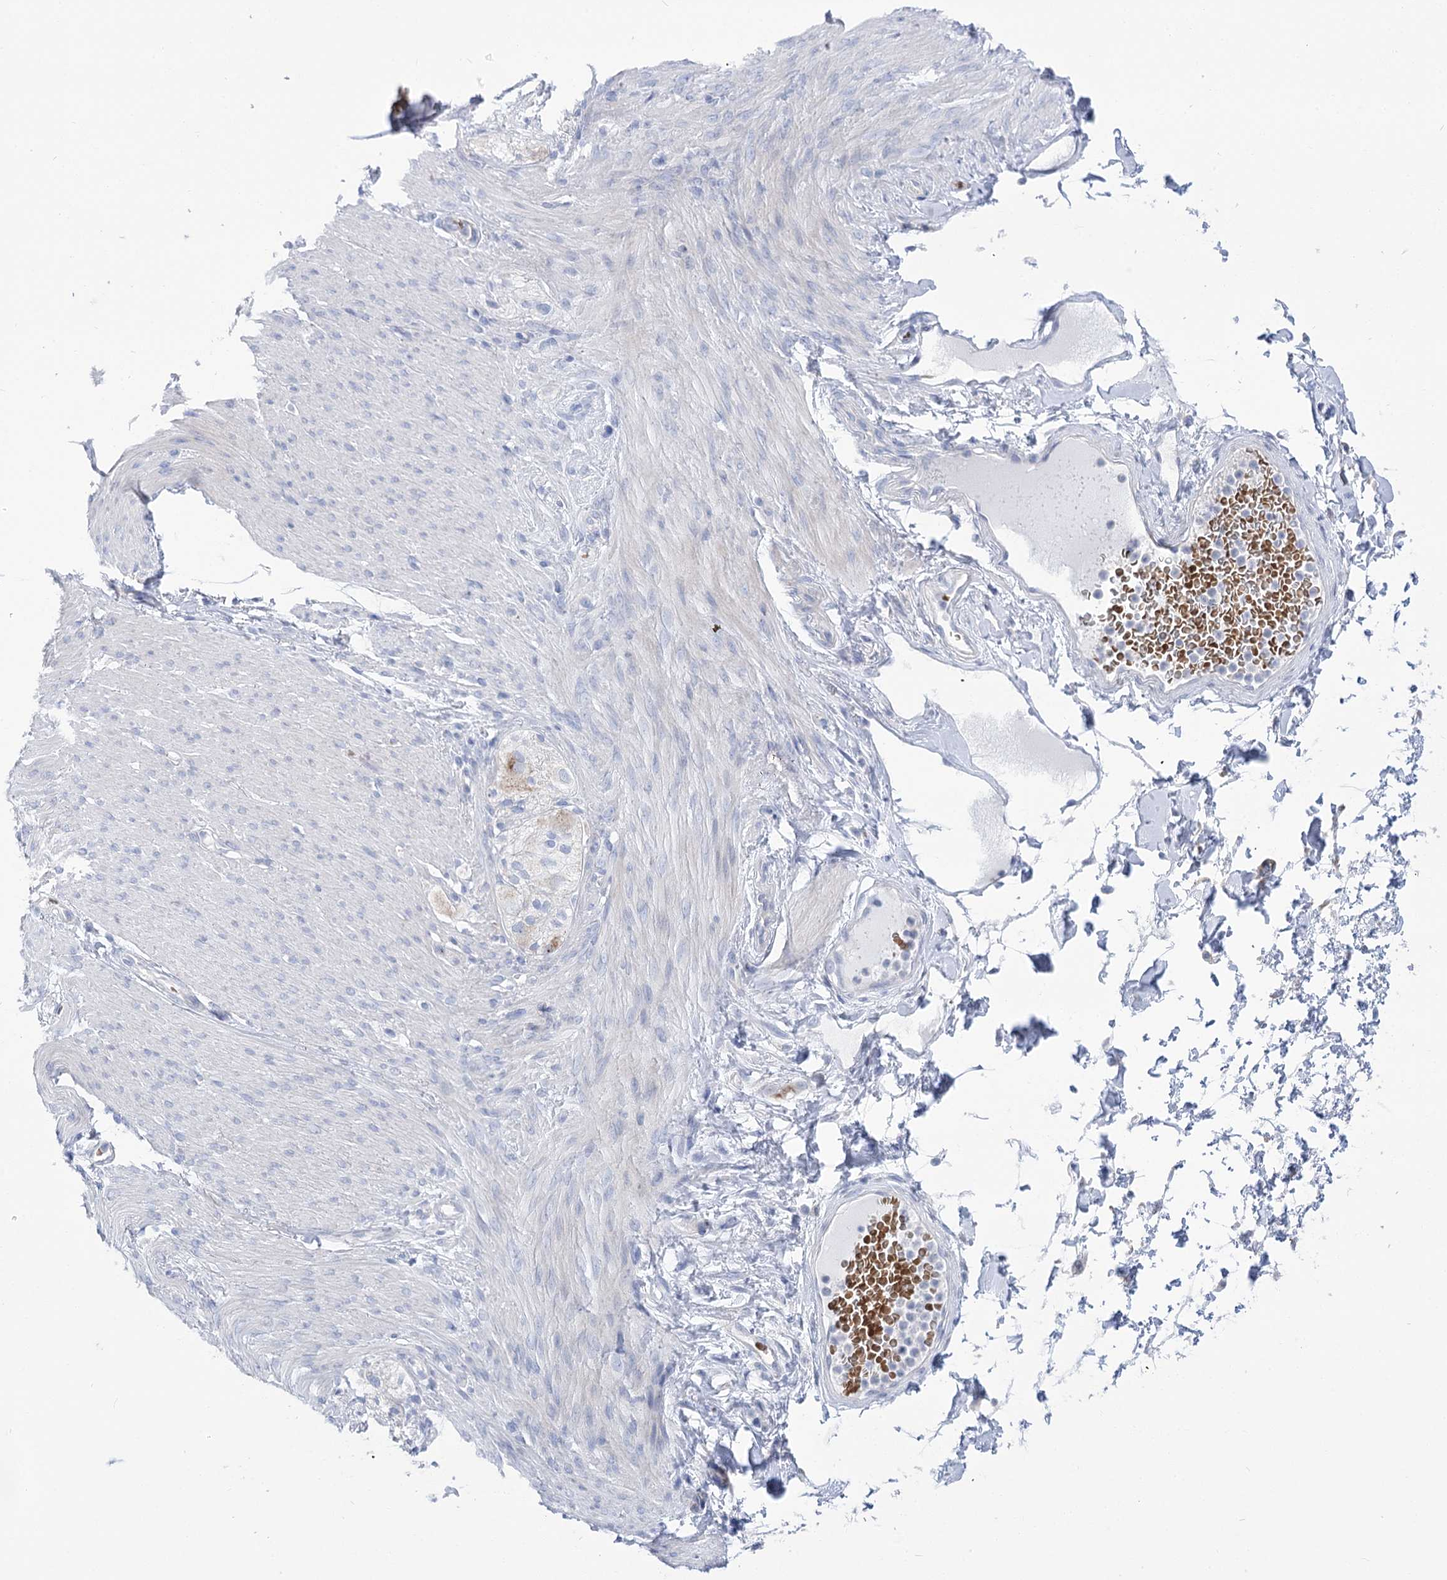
{"staining": {"intensity": "negative", "quantity": "none", "location": "none"}, "tissue": "adipose tissue", "cell_type": "Adipocytes", "image_type": "normal", "snomed": [{"axis": "morphology", "description": "Normal tissue, NOS"}, {"axis": "topography", "description": "Colon"}, {"axis": "topography", "description": "Peripheral nerve tissue"}], "caption": "This histopathology image is of unremarkable adipose tissue stained with immunohistochemistry to label a protein in brown with the nuclei are counter-stained blue. There is no expression in adipocytes. (Brightfield microscopy of DAB IHC at high magnification).", "gene": "SIAE", "patient": {"sex": "female", "age": 61}}